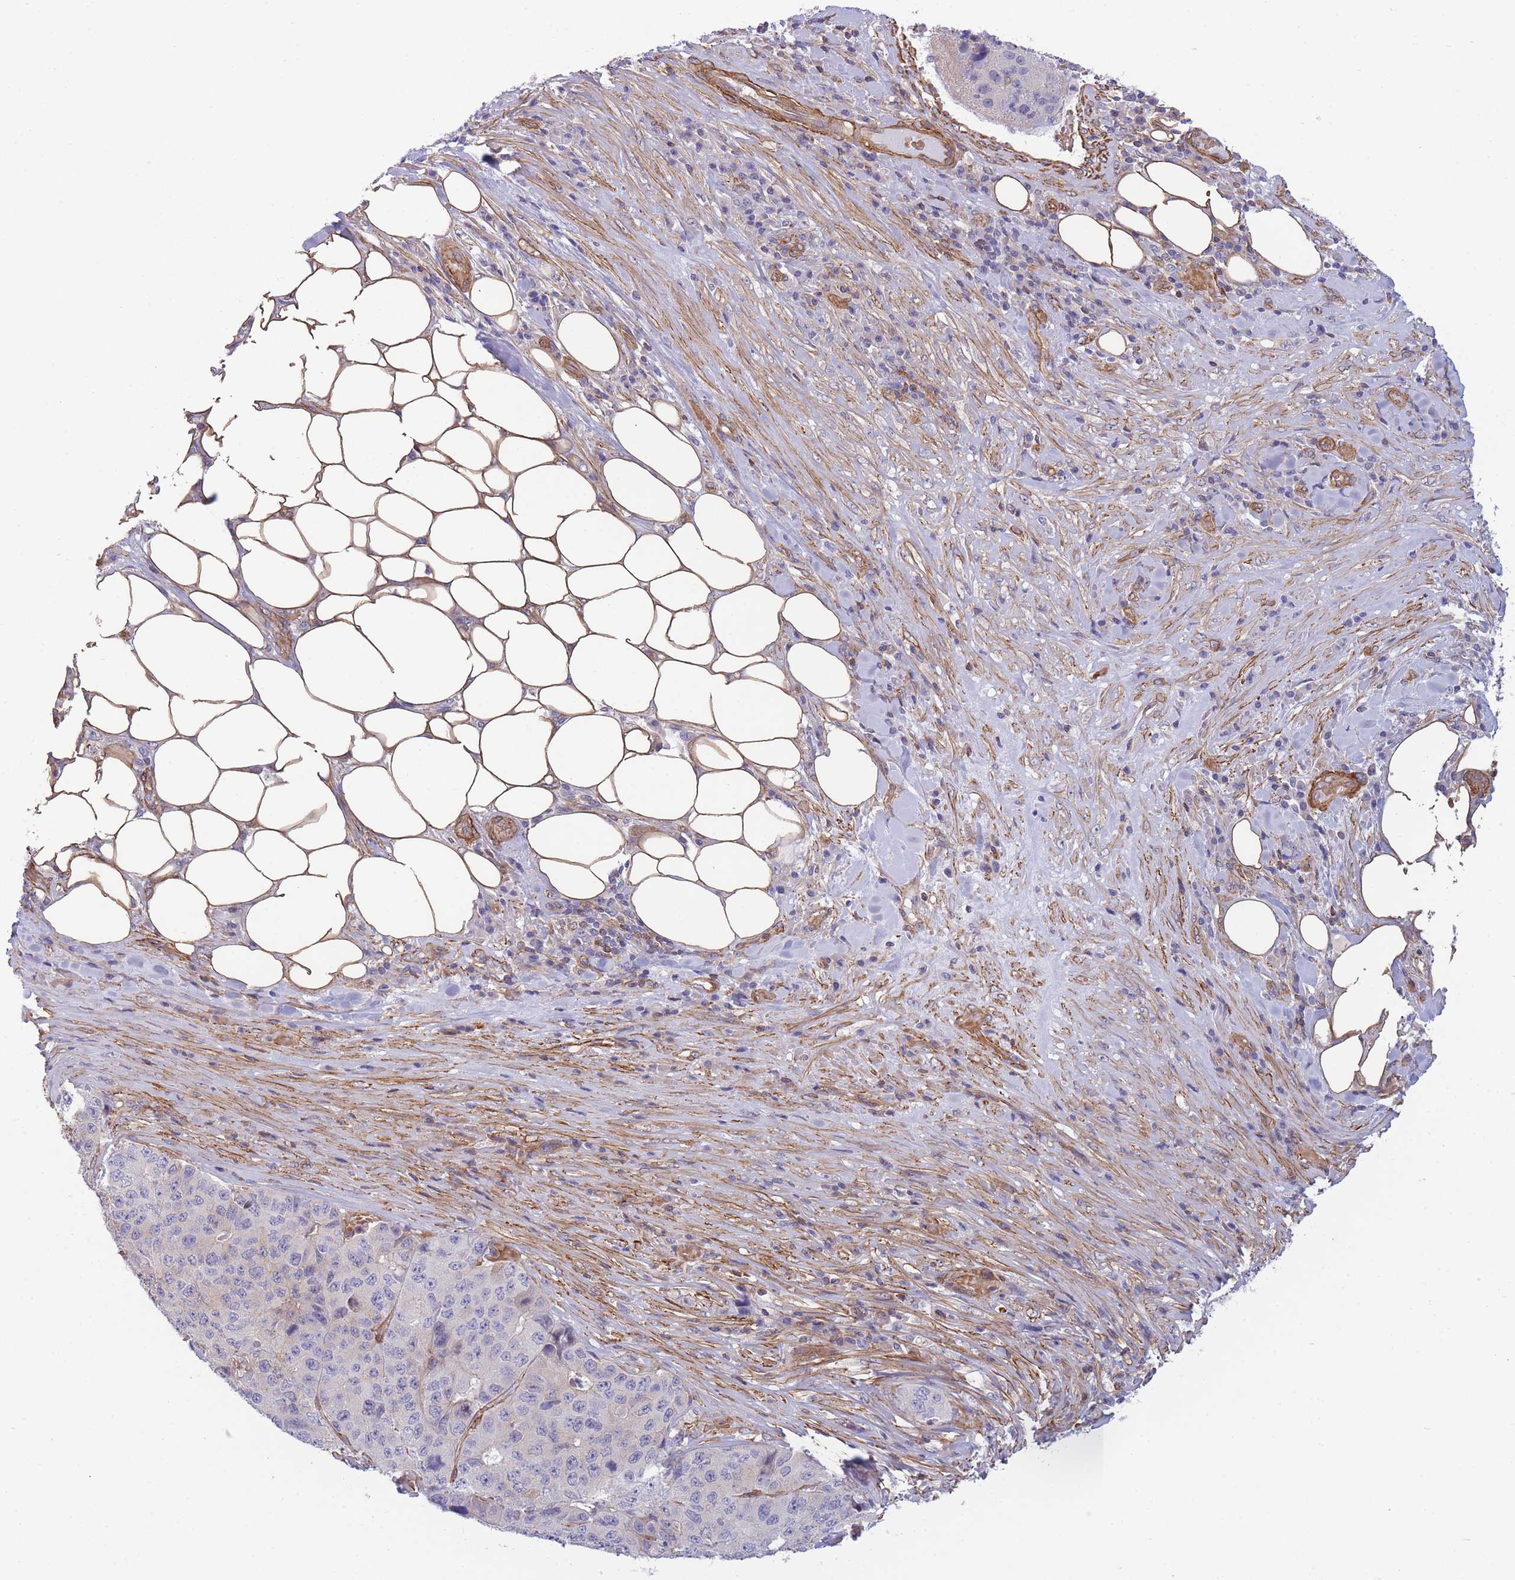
{"staining": {"intensity": "negative", "quantity": "none", "location": "none"}, "tissue": "stomach cancer", "cell_type": "Tumor cells", "image_type": "cancer", "snomed": [{"axis": "morphology", "description": "Adenocarcinoma, NOS"}, {"axis": "topography", "description": "Stomach"}], "caption": "IHC image of human stomach adenocarcinoma stained for a protein (brown), which demonstrates no expression in tumor cells.", "gene": "CDC25B", "patient": {"sex": "male", "age": 71}}